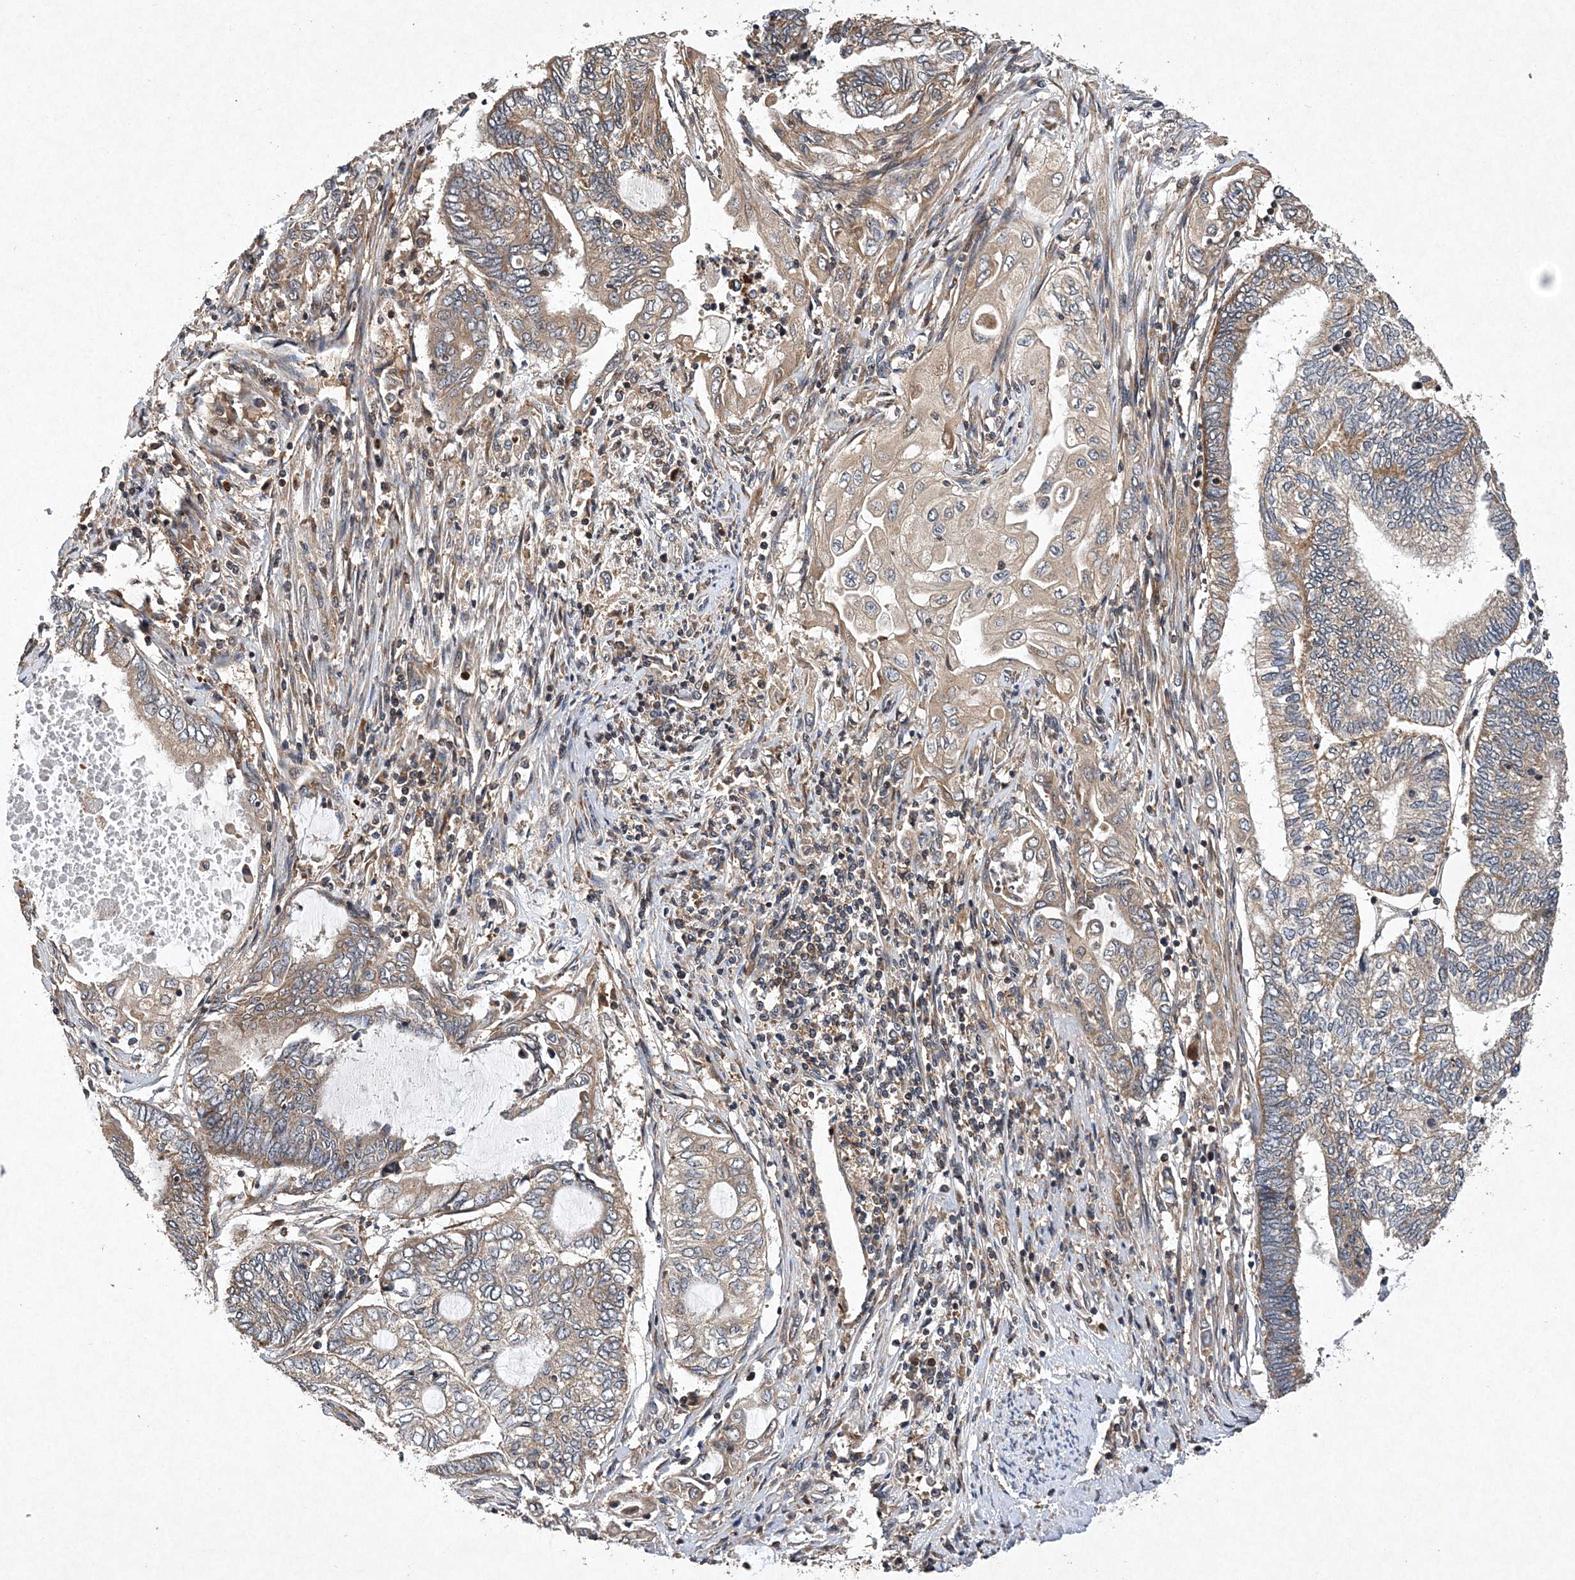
{"staining": {"intensity": "weak", "quantity": "25%-75%", "location": "cytoplasmic/membranous"}, "tissue": "endometrial cancer", "cell_type": "Tumor cells", "image_type": "cancer", "snomed": [{"axis": "morphology", "description": "Adenocarcinoma, NOS"}, {"axis": "topography", "description": "Uterus"}, {"axis": "topography", "description": "Endometrium"}], "caption": "This is an image of immunohistochemistry staining of endometrial cancer, which shows weak positivity in the cytoplasmic/membranous of tumor cells.", "gene": "PROSER1", "patient": {"sex": "female", "age": 70}}